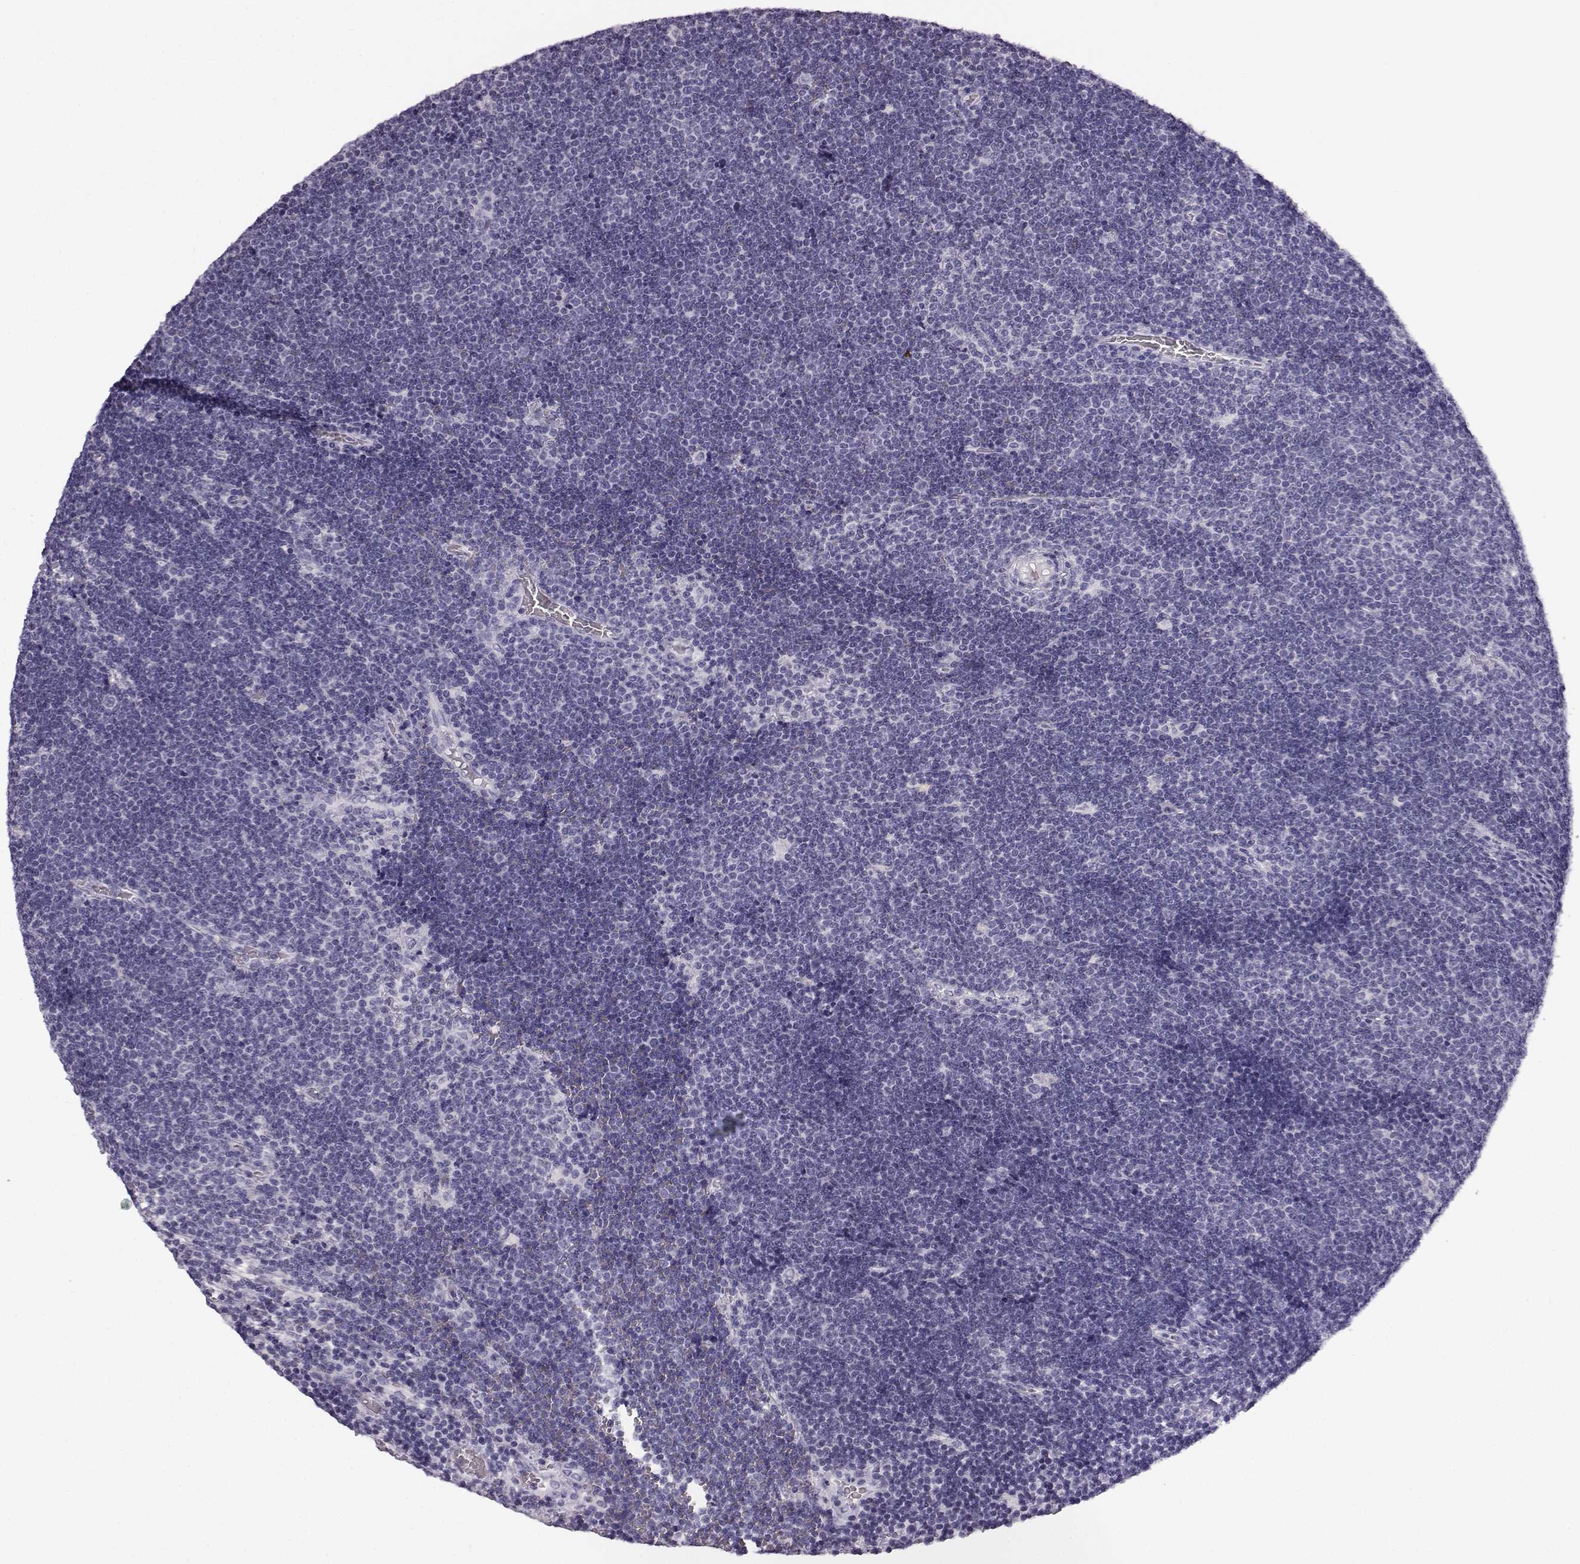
{"staining": {"intensity": "negative", "quantity": "none", "location": "none"}, "tissue": "lymphoma", "cell_type": "Tumor cells", "image_type": "cancer", "snomed": [{"axis": "morphology", "description": "Malignant lymphoma, non-Hodgkin's type, Low grade"}, {"axis": "topography", "description": "Brain"}], "caption": "The micrograph shows no significant staining in tumor cells of lymphoma.", "gene": "BFSP2", "patient": {"sex": "female", "age": 66}}